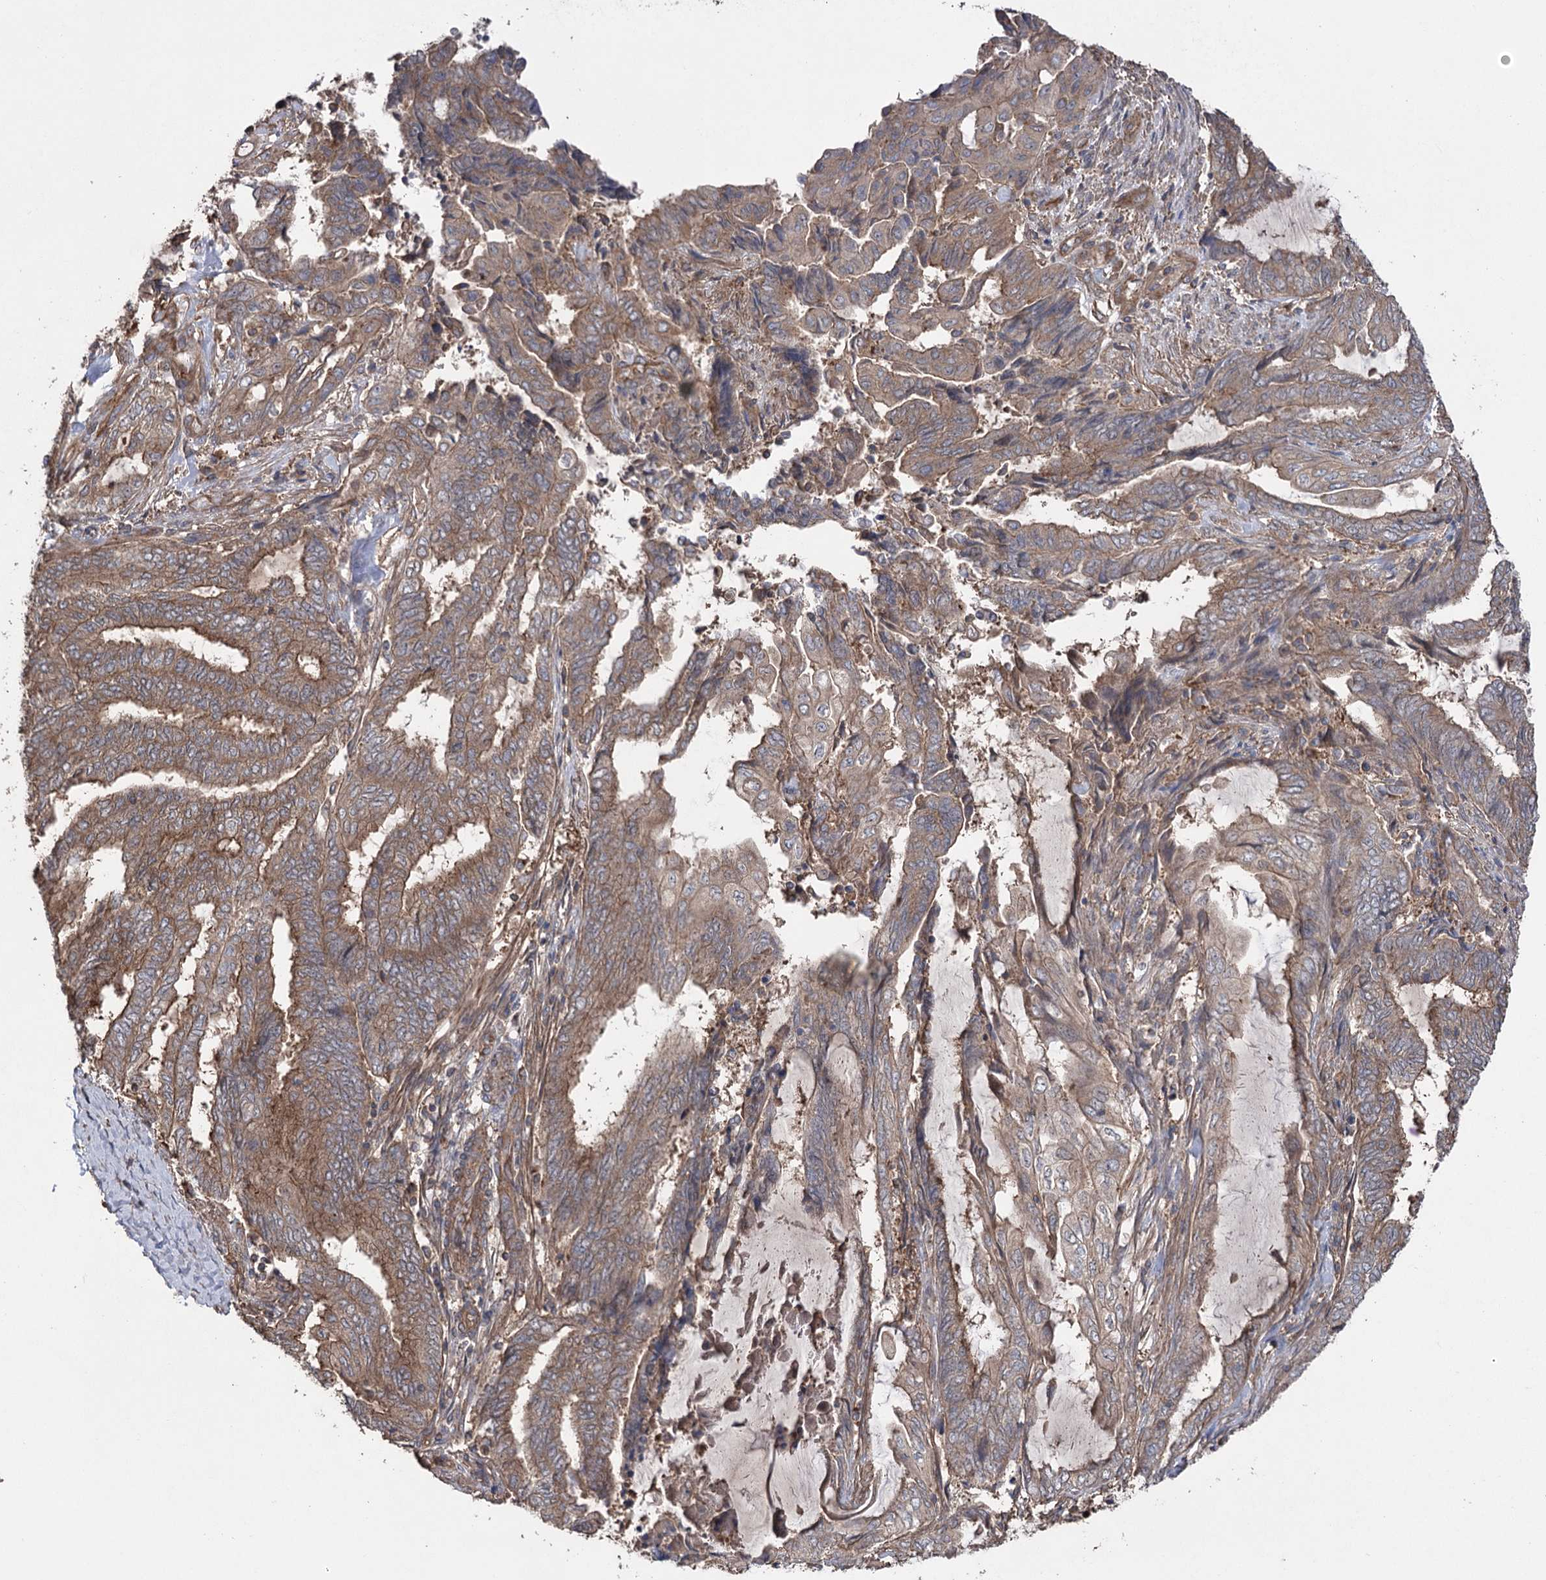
{"staining": {"intensity": "moderate", "quantity": ">75%", "location": "cytoplasmic/membranous"}, "tissue": "endometrial cancer", "cell_type": "Tumor cells", "image_type": "cancer", "snomed": [{"axis": "morphology", "description": "Adenocarcinoma, NOS"}, {"axis": "topography", "description": "Uterus"}, {"axis": "topography", "description": "Endometrium"}], "caption": "Endometrial cancer (adenocarcinoma) stained with DAB IHC displays medium levels of moderate cytoplasmic/membranous staining in approximately >75% of tumor cells. (DAB (3,3'-diaminobenzidine) IHC, brown staining for protein, blue staining for nuclei).", "gene": "LARS2", "patient": {"sex": "female", "age": 70}}